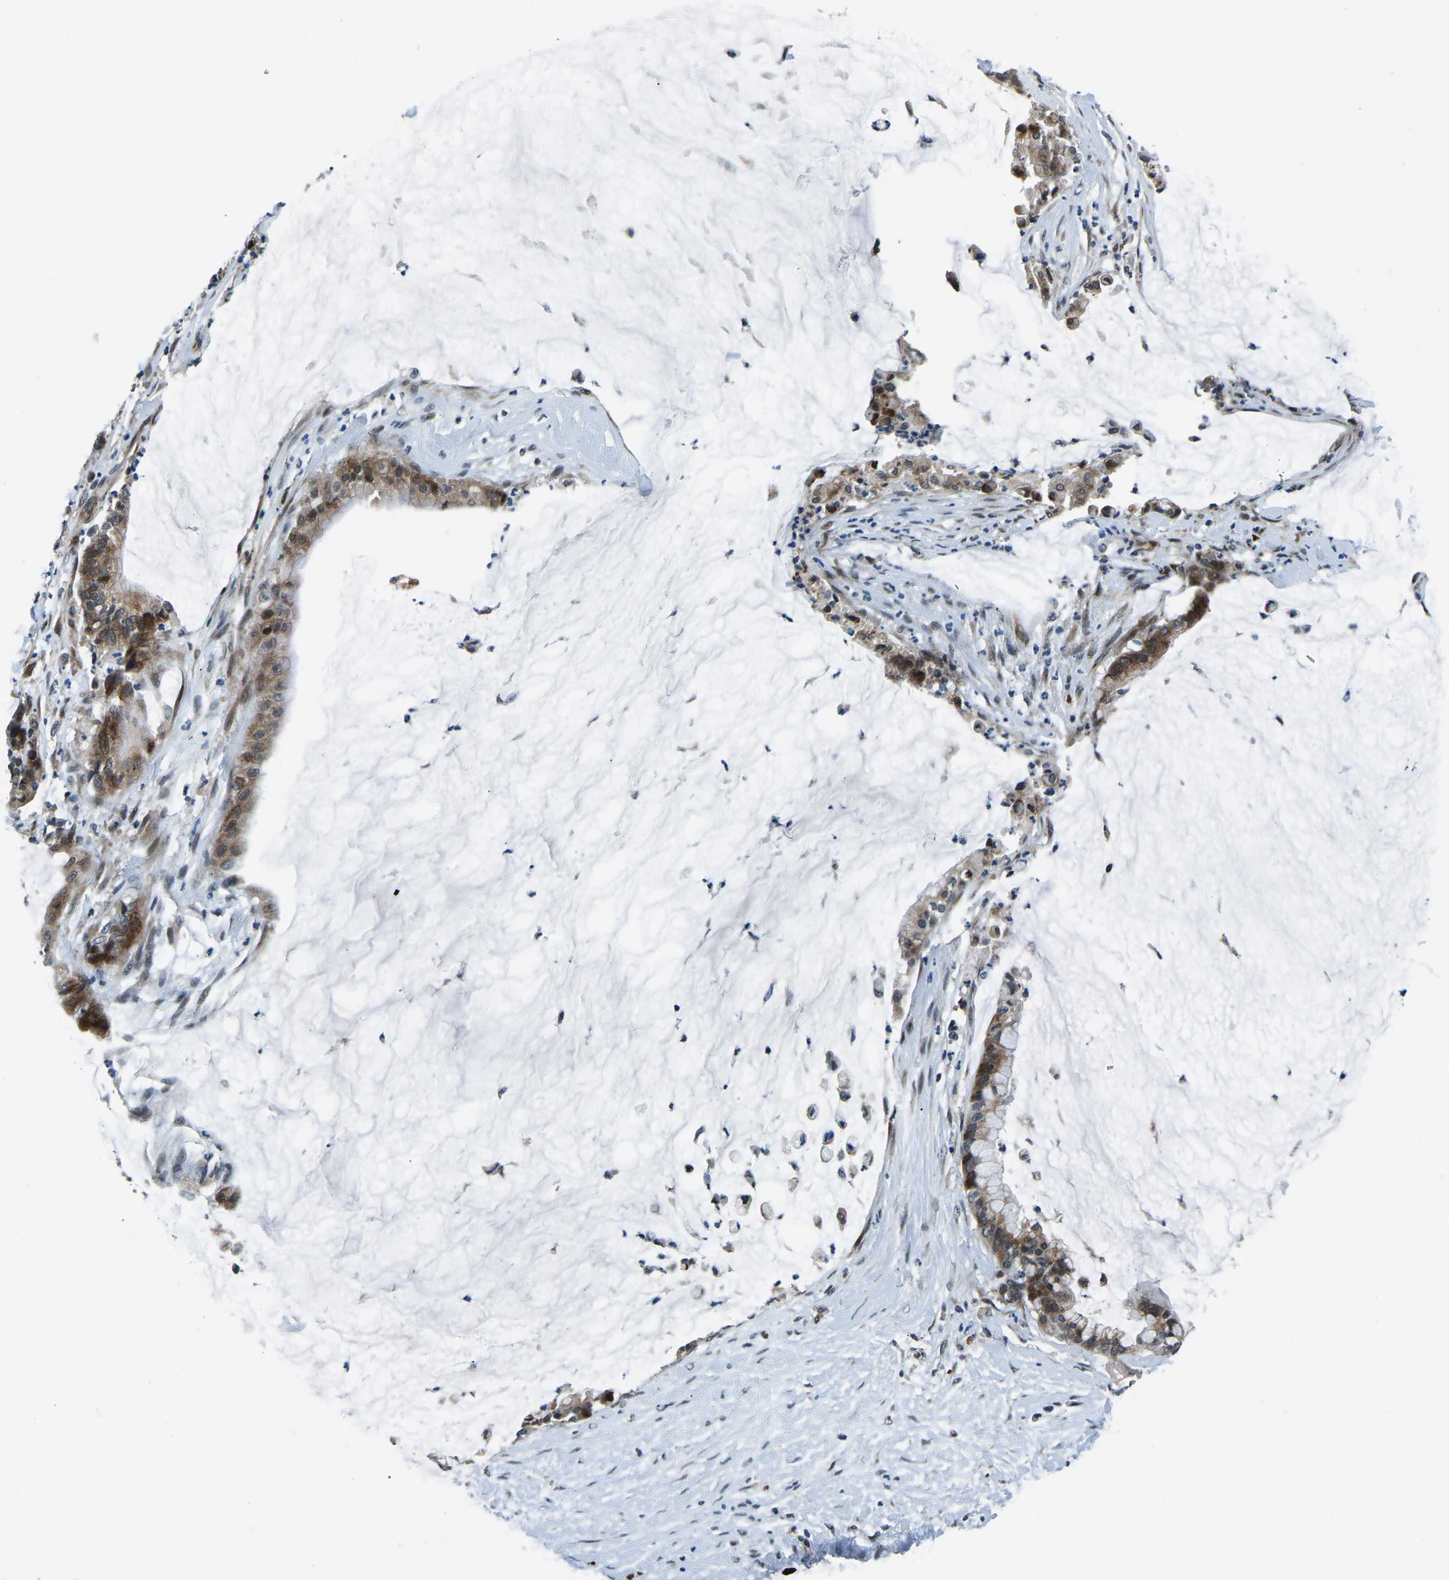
{"staining": {"intensity": "moderate", "quantity": ">75%", "location": "cytoplasmic/membranous"}, "tissue": "pancreatic cancer", "cell_type": "Tumor cells", "image_type": "cancer", "snomed": [{"axis": "morphology", "description": "Adenocarcinoma, NOS"}, {"axis": "topography", "description": "Pancreas"}], "caption": "Human pancreatic cancer (adenocarcinoma) stained with a brown dye shows moderate cytoplasmic/membranous positive expression in approximately >75% of tumor cells.", "gene": "ING2", "patient": {"sex": "male", "age": 41}}